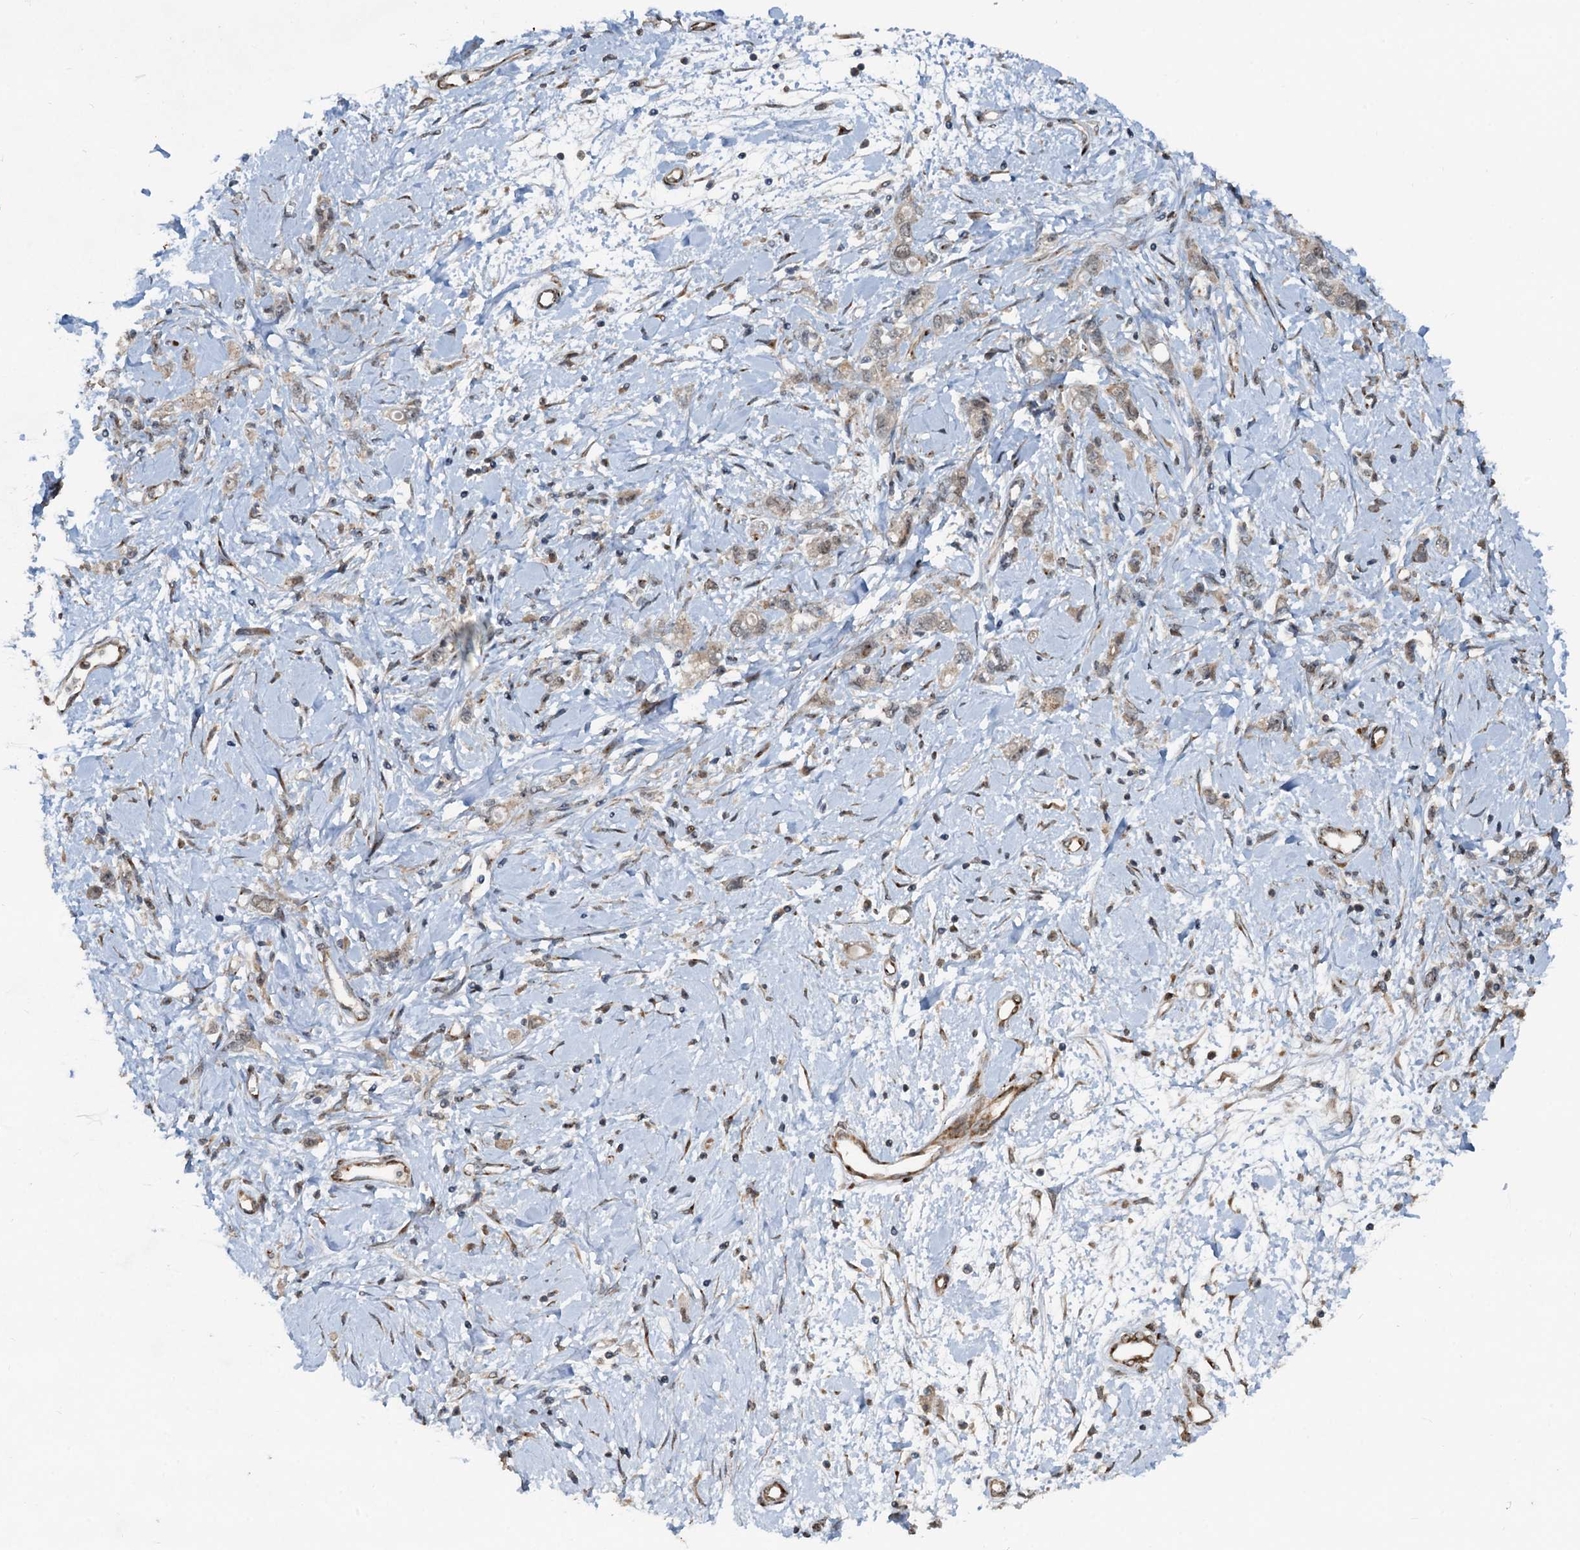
{"staining": {"intensity": "weak", "quantity": "25%-75%", "location": "cytoplasmic/membranous"}, "tissue": "stomach cancer", "cell_type": "Tumor cells", "image_type": "cancer", "snomed": [{"axis": "morphology", "description": "Adenocarcinoma, NOS"}, {"axis": "topography", "description": "Stomach"}], "caption": "Protein analysis of stomach cancer tissue shows weak cytoplasmic/membranous expression in about 25%-75% of tumor cells. The staining is performed using DAB brown chromogen to label protein expression. The nuclei are counter-stained blue using hematoxylin.", "gene": "CEP68", "patient": {"sex": "female", "age": 76}}